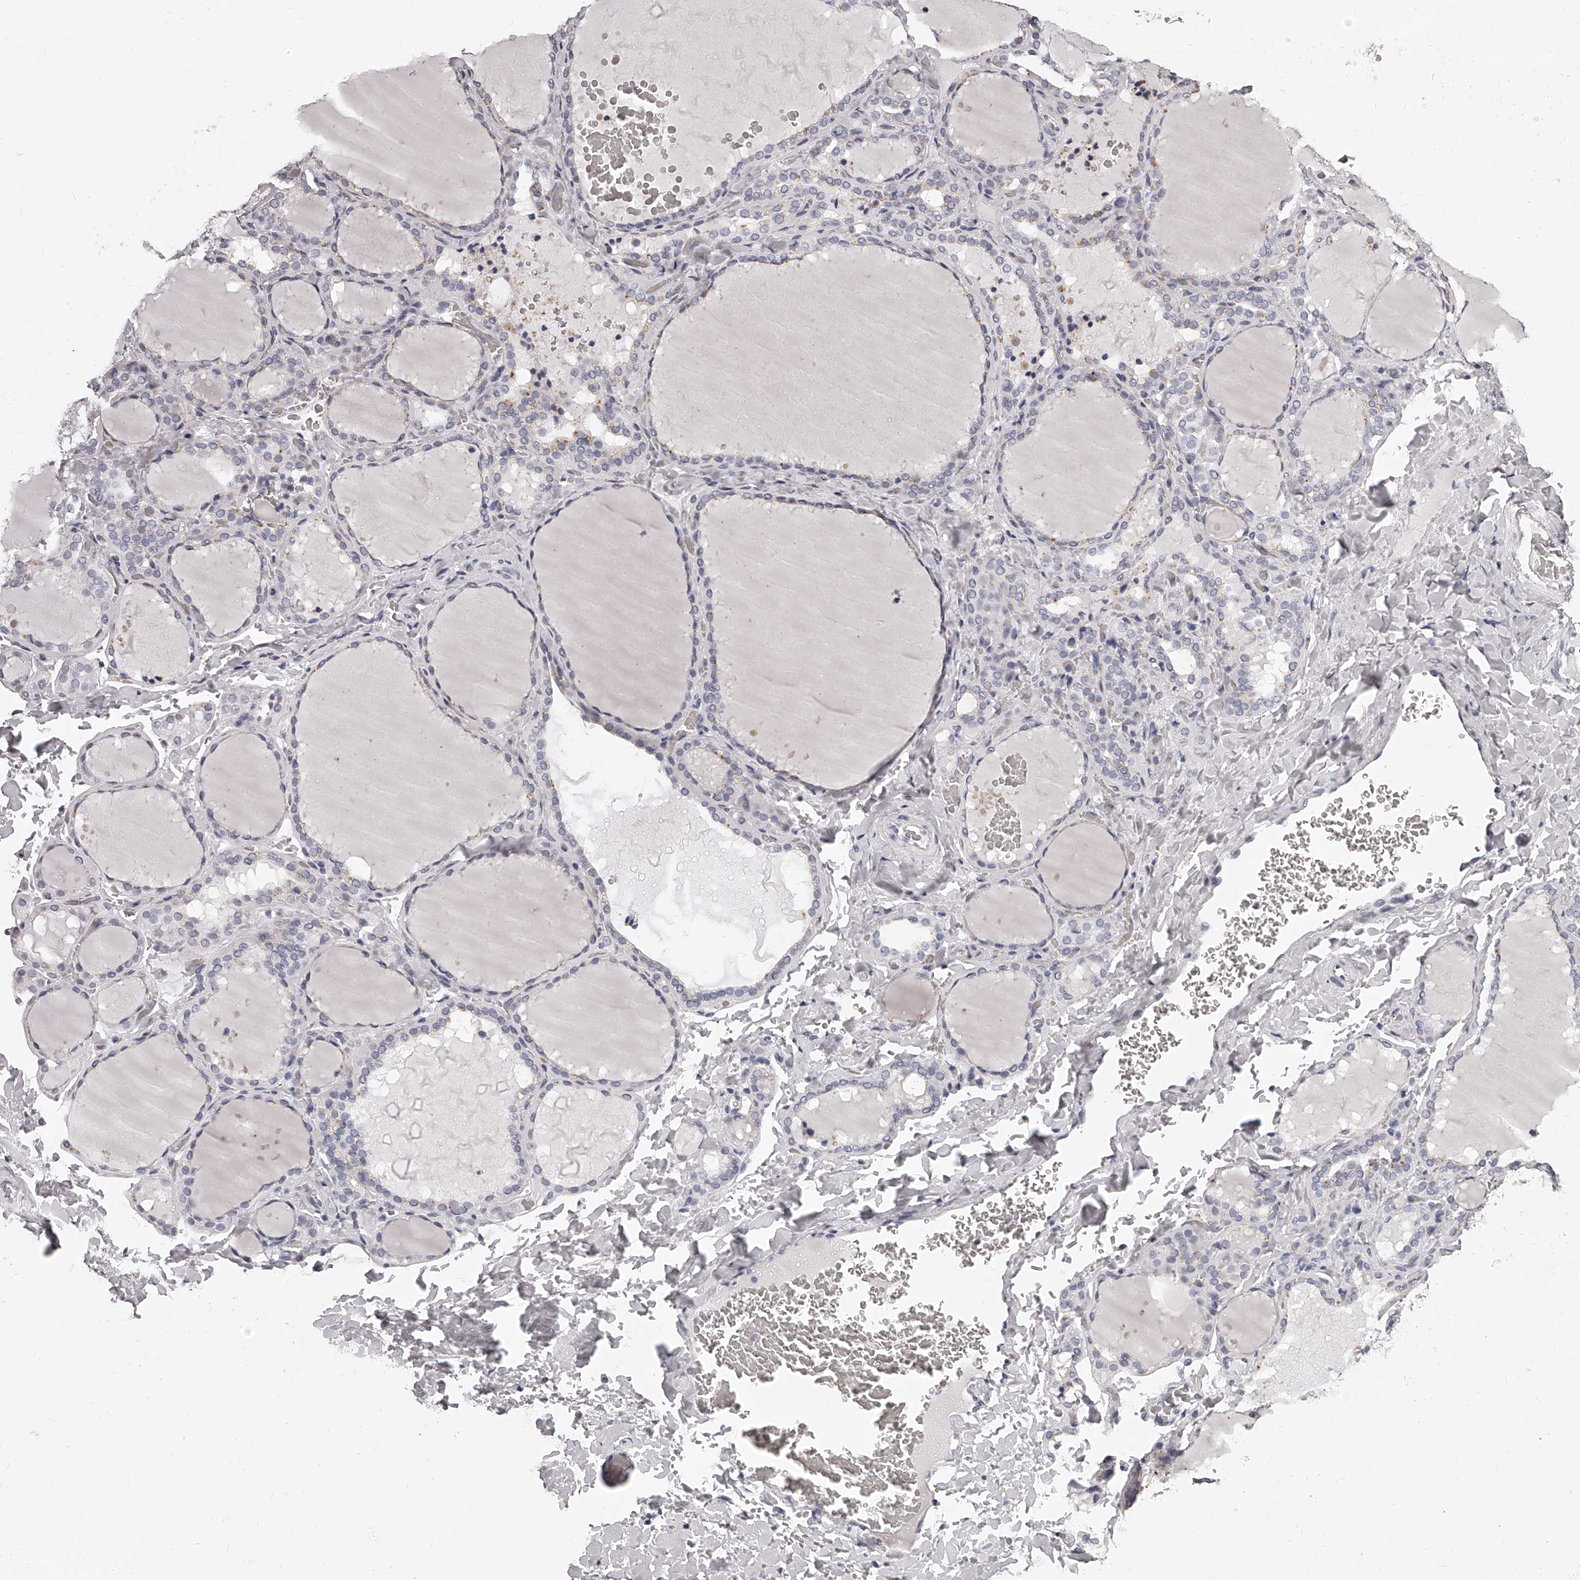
{"staining": {"intensity": "negative", "quantity": "none", "location": "none"}, "tissue": "thyroid gland", "cell_type": "Glandular cells", "image_type": "normal", "snomed": [{"axis": "morphology", "description": "Normal tissue, NOS"}, {"axis": "topography", "description": "Thyroid gland"}], "caption": "A high-resolution micrograph shows IHC staining of normal thyroid gland, which demonstrates no significant staining in glandular cells.", "gene": "DMRT1", "patient": {"sex": "female", "age": 22}}